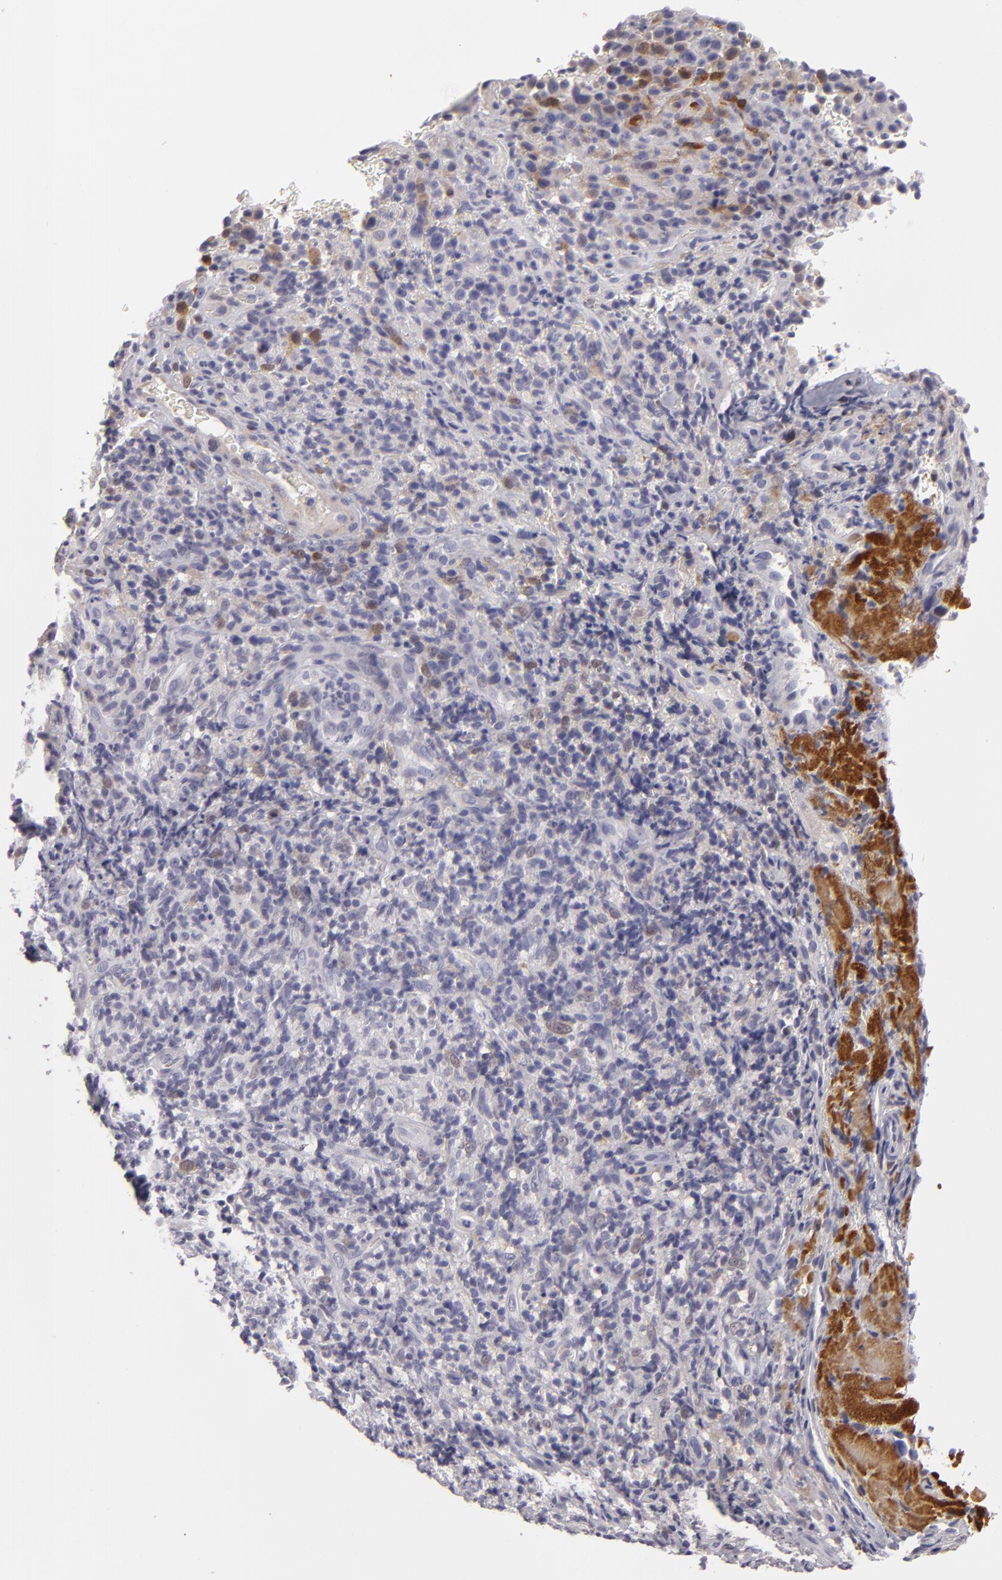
{"staining": {"intensity": "moderate", "quantity": "<25%", "location": "cytoplasmic/membranous"}, "tissue": "melanoma", "cell_type": "Tumor cells", "image_type": "cancer", "snomed": [{"axis": "morphology", "description": "Malignant melanoma, NOS"}, {"axis": "topography", "description": "Skin"}], "caption": "DAB immunohistochemical staining of human melanoma reveals moderate cytoplasmic/membranous protein positivity in approximately <25% of tumor cells. Nuclei are stained in blue.", "gene": "EFS", "patient": {"sex": "male", "age": 75}}